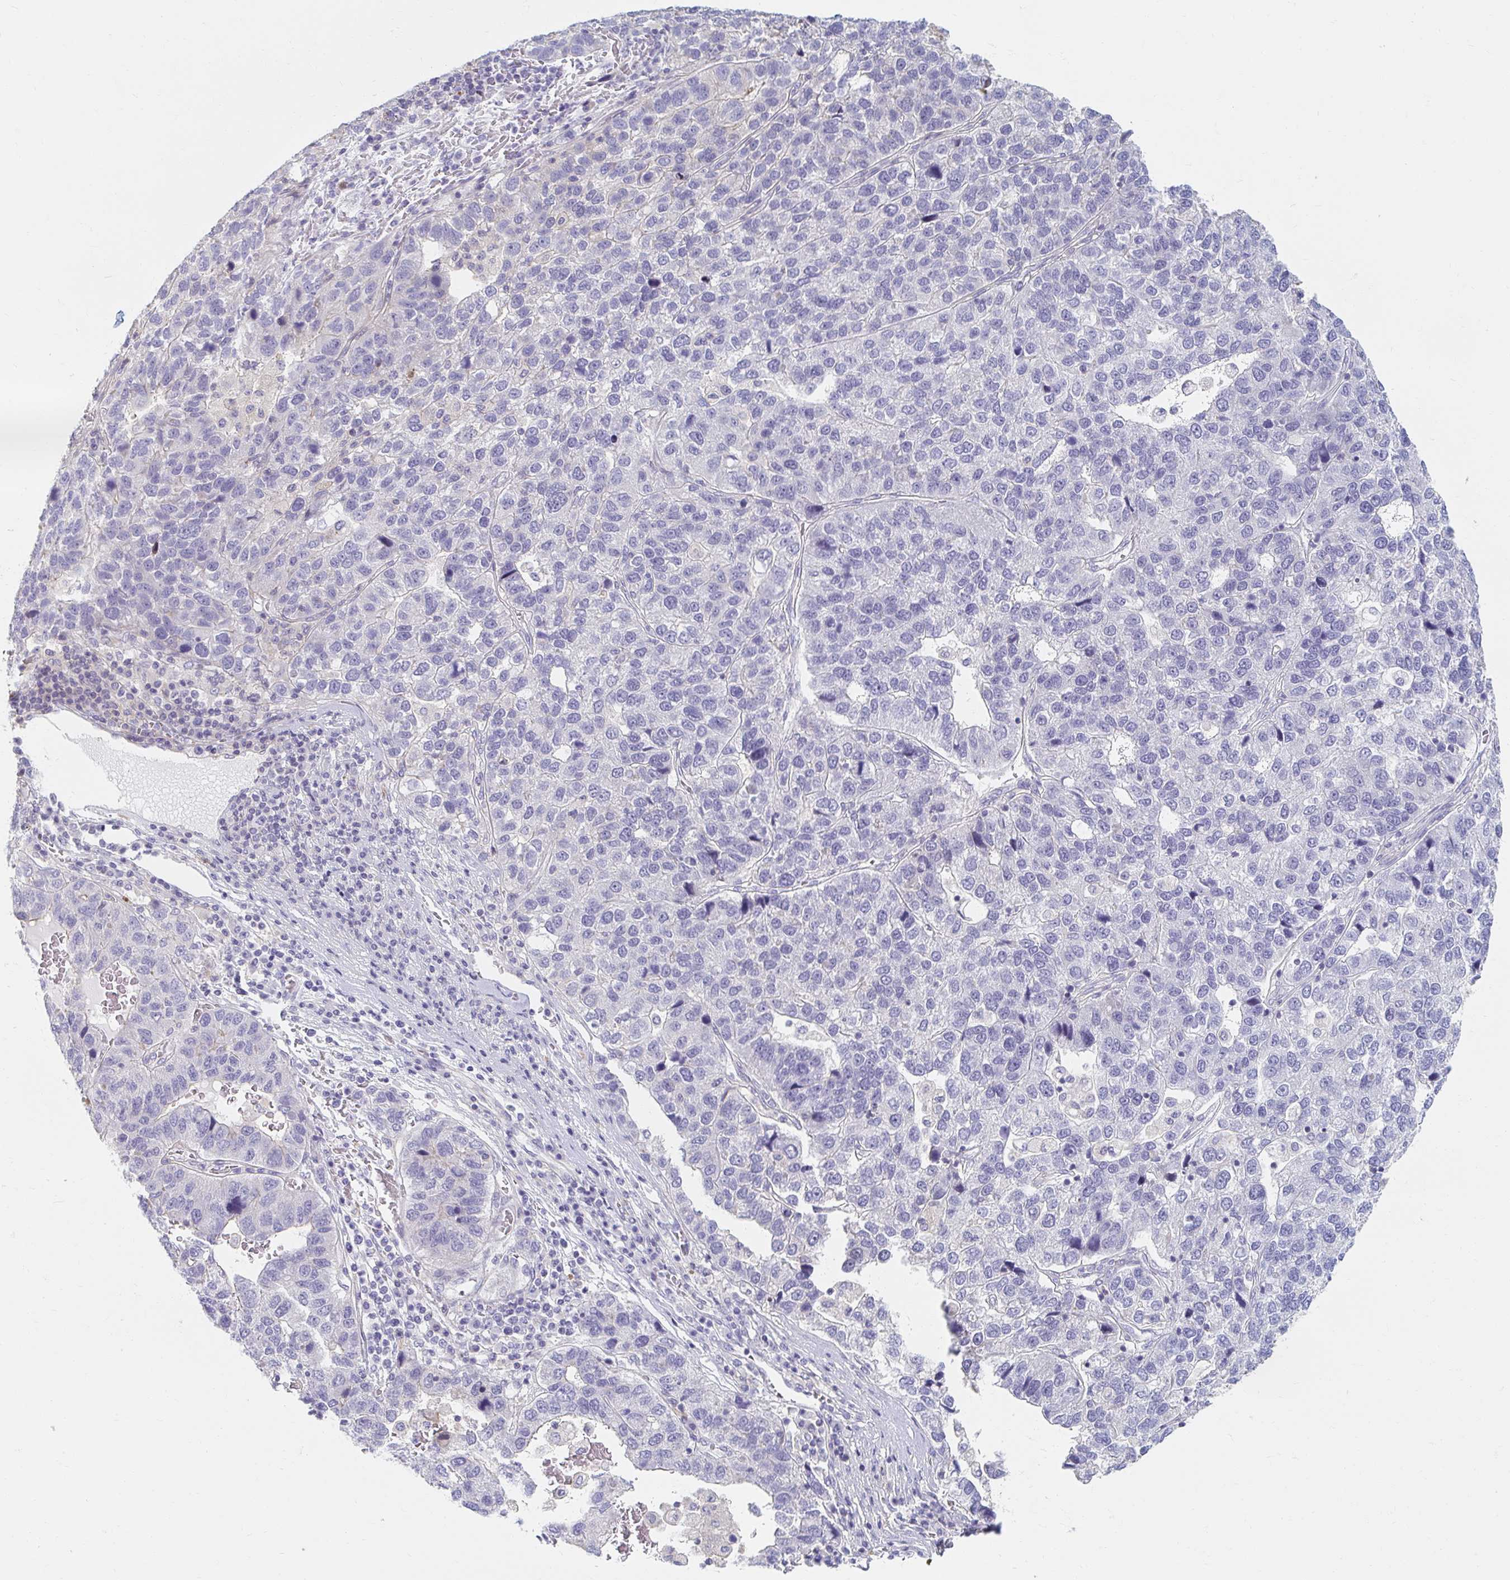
{"staining": {"intensity": "negative", "quantity": "none", "location": "none"}, "tissue": "pancreatic cancer", "cell_type": "Tumor cells", "image_type": "cancer", "snomed": [{"axis": "morphology", "description": "Adenocarcinoma, NOS"}, {"axis": "topography", "description": "Pancreas"}], "caption": "Micrograph shows no protein positivity in tumor cells of adenocarcinoma (pancreatic) tissue. The staining was performed using DAB to visualize the protein expression in brown, while the nuclei were stained in blue with hematoxylin (Magnification: 20x).", "gene": "MYLK2", "patient": {"sex": "female", "age": 61}}